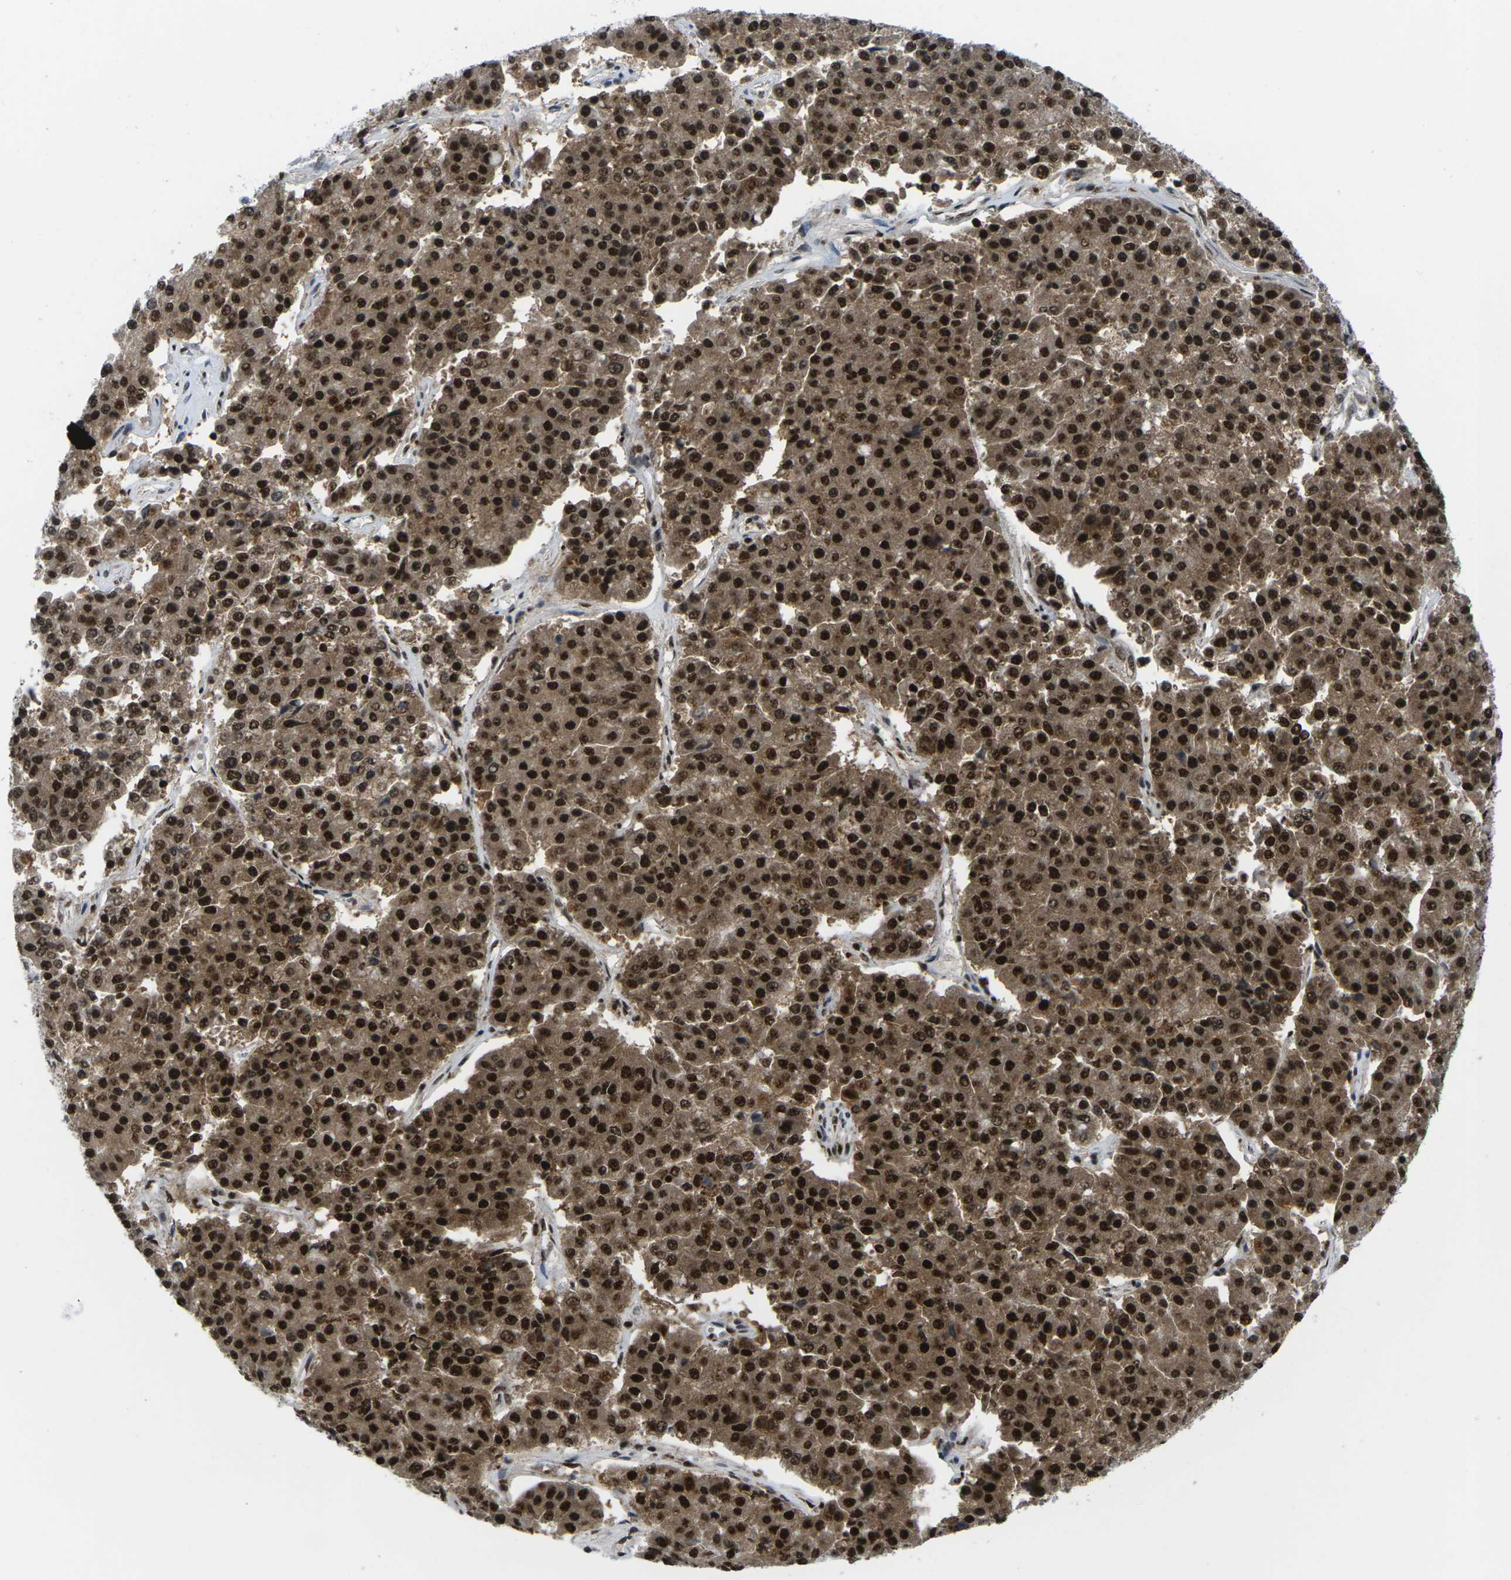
{"staining": {"intensity": "strong", "quantity": ">75%", "location": "cytoplasmic/membranous,nuclear"}, "tissue": "pancreatic cancer", "cell_type": "Tumor cells", "image_type": "cancer", "snomed": [{"axis": "morphology", "description": "Adenocarcinoma, NOS"}, {"axis": "topography", "description": "Pancreas"}], "caption": "The image demonstrates immunohistochemical staining of pancreatic adenocarcinoma. There is strong cytoplasmic/membranous and nuclear expression is present in about >75% of tumor cells.", "gene": "MAGOH", "patient": {"sex": "male", "age": 50}}